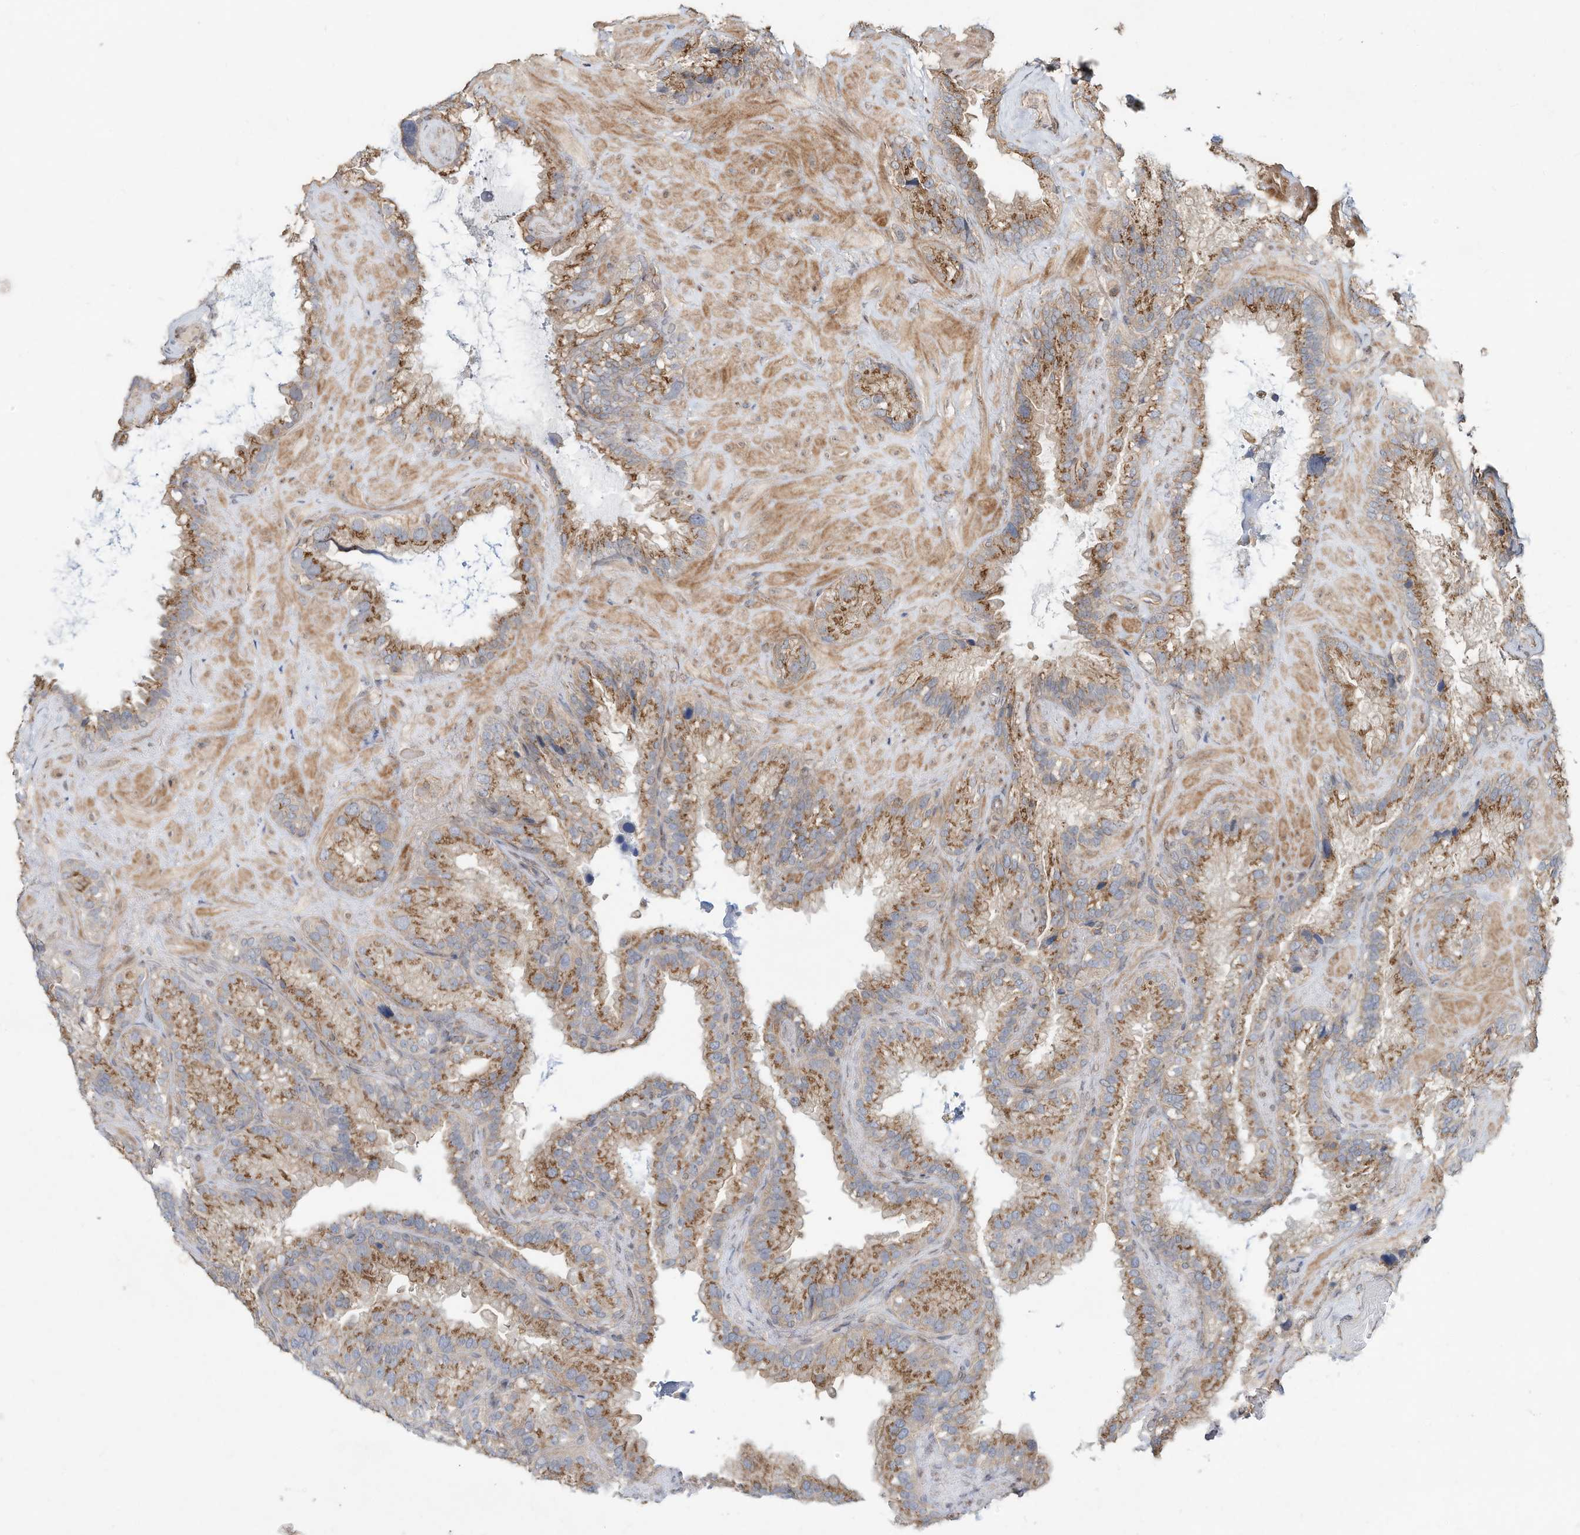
{"staining": {"intensity": "moderate", "quantity": ">75%", "location": "cytoplasmic/membranous"}, "tissue": "seminal vesicle", "cell_type": "Glandular cells", "image_type": "normal", "snomed": [{"axis": "morphology", "description": "Normal tissue, NOS"}, {"axis": "topography", "description": "Prostate"}, {"axis": "topography", "description": "Seminal veicle"}], "caption": "This is an image of immunohistochemistry (IHC) staining of benign seminal vesicle, which shows moderate expression in the cytoplasmic/membranous of glandular cells.", "gene": "CUX1", "patient": {"sex": "male", "age": 68}}